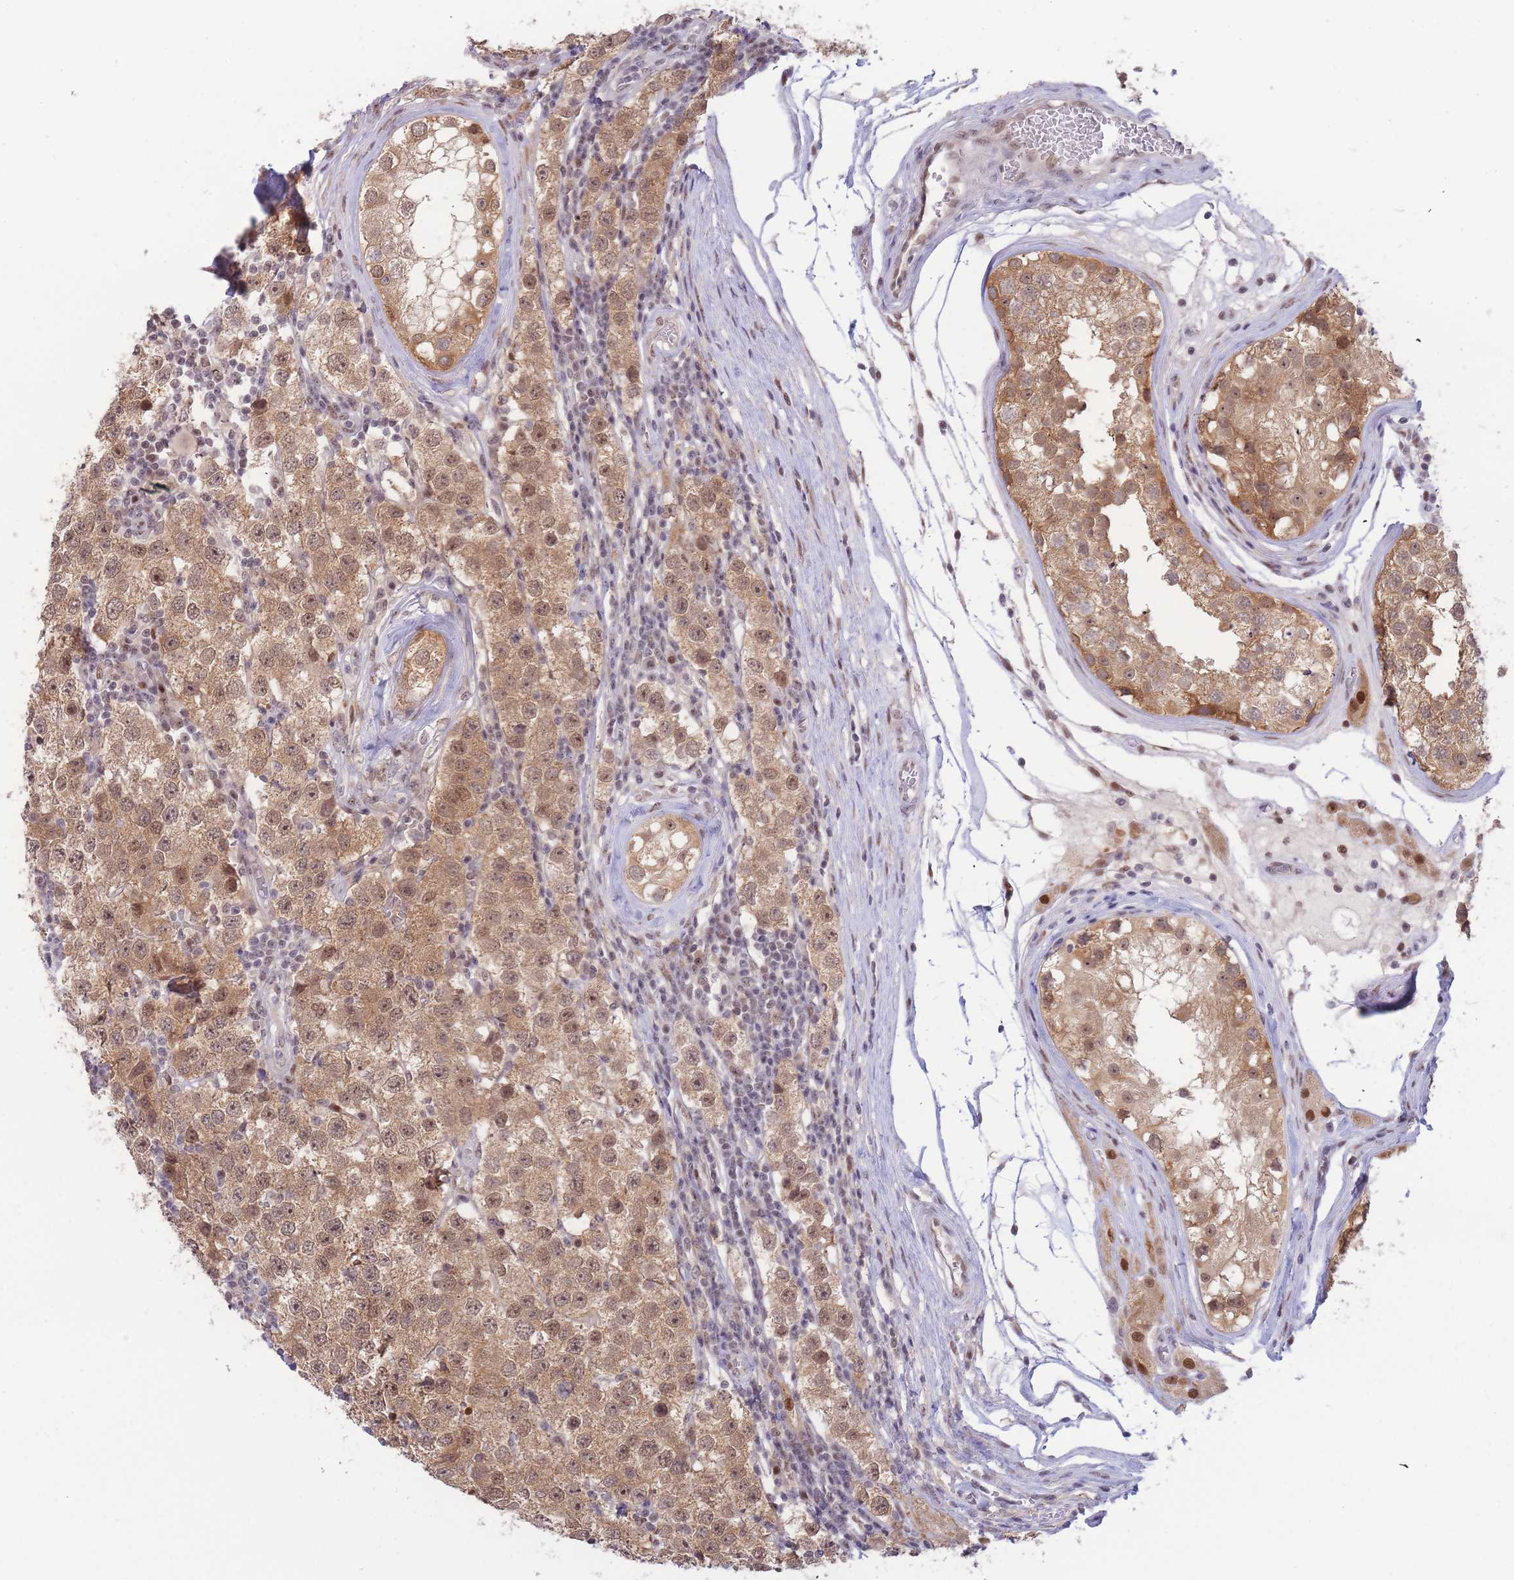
{"staining": {"intensity": "moderate", "quantity": ">75%", "location": "cytoplasmic/membranous,nuclear"}, "tissue": "testis cancer", "cell_type": "Tumor cells", "image_type": "cancer", "snomed": [{"axis": "morphology", "description": "Seminoma, NOS"}, {"axis": "topography", "description": "Testis"}], "caption": "Immunohistochemistry (DAB (3,3'-diaminobenzidine)) staining of human testis seminoma shows moderate cytoplasmic/membranous and nuclear protein expression in about >75% of tumor cells.", "gene": "DEAF1", "patient": {"sex": "male", "age": 34}}